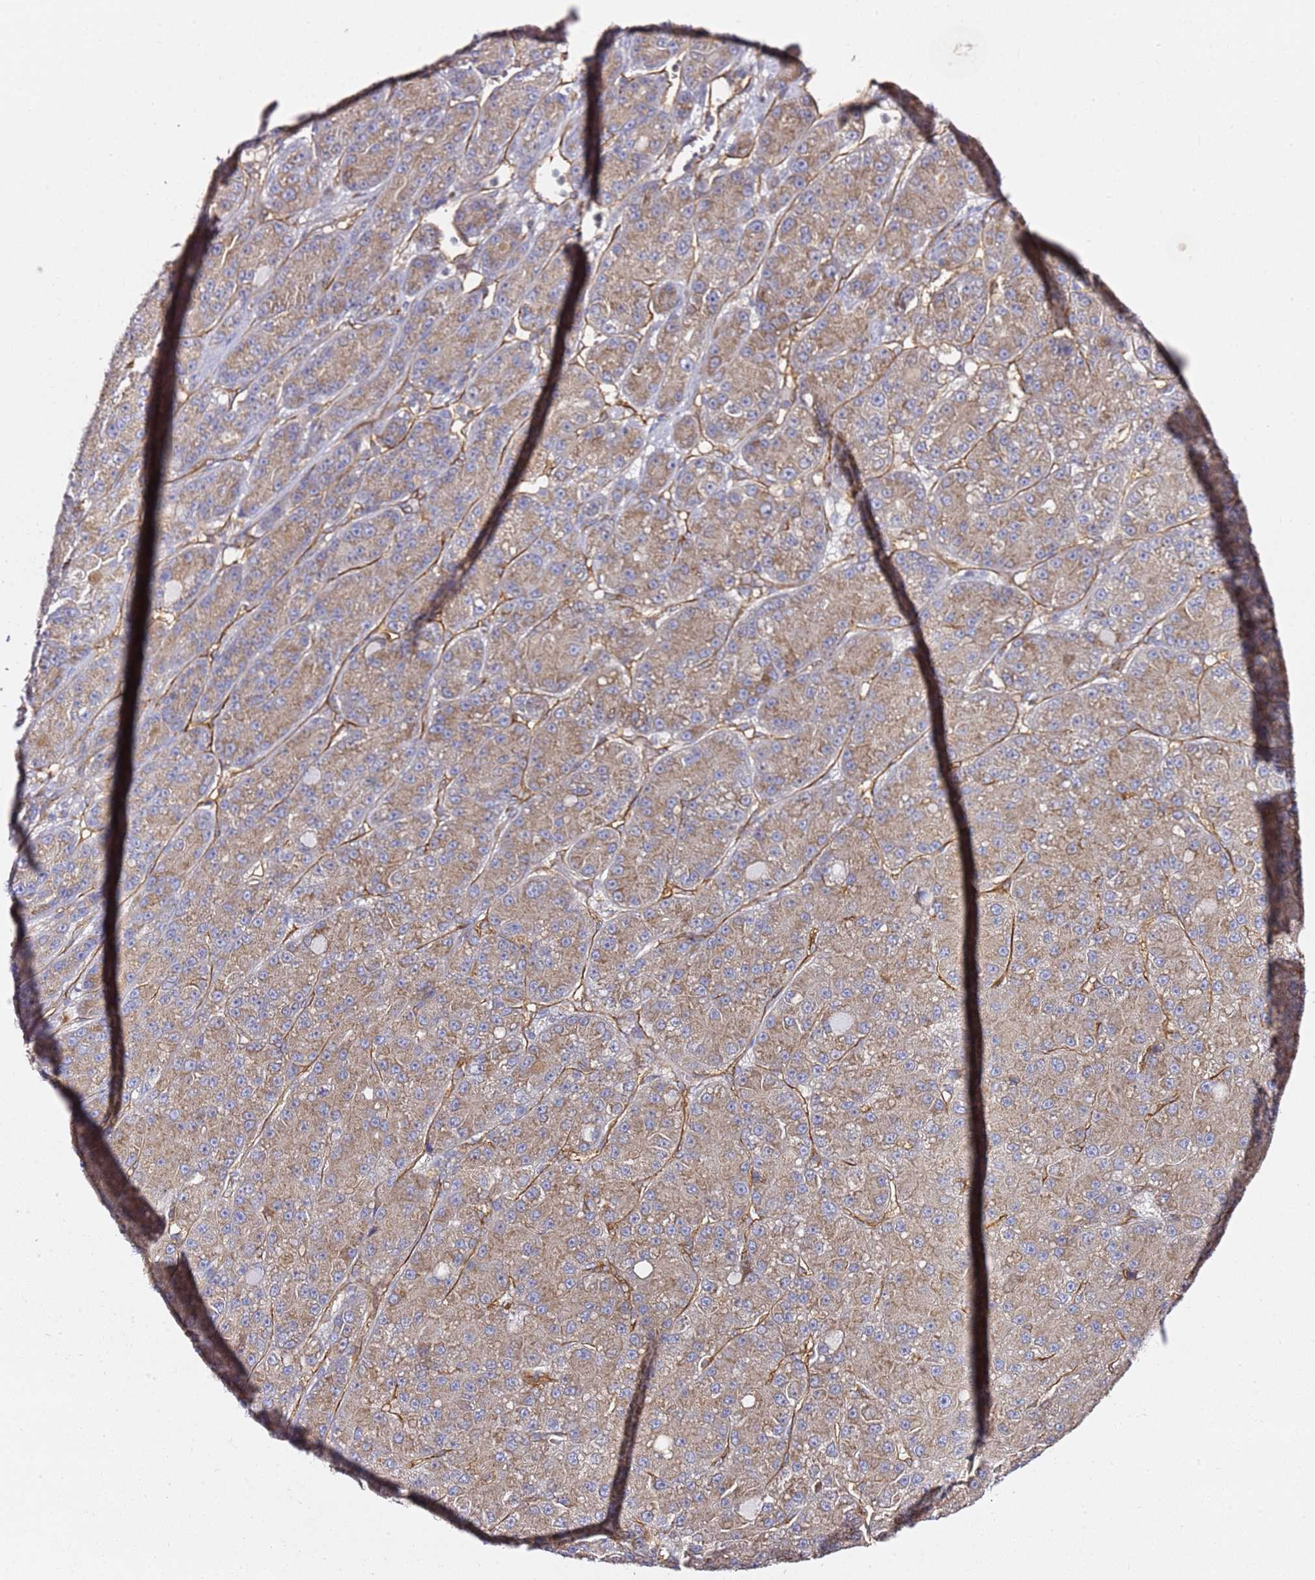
{"staining": {"intensity": "weak", "quantity": ">75%", "location": "cytoplasmic/membranous"}, "tissue": "liver cancer", "cell_type": "Tumor cells", "image_type": "cancer", "snomed": [{"axis": "morphology", "description": "Carcinoma, Hepatocellular, NOS"}, {"axis": "topography", "description": "Liver"}], "caption": "Immunohistochemistry (IHC) image of neoplastic tissue: human liver cancer (hepatocellular carcinoma) stained using IHC shows low levels of weak protein expression localized specifically in the cytoplasmic/membranous of tumor cells, appearing as a cytoplasmic/membranous brown color.", "gene": "KIF7", "patient": {"sex": "male", "age": 67}}